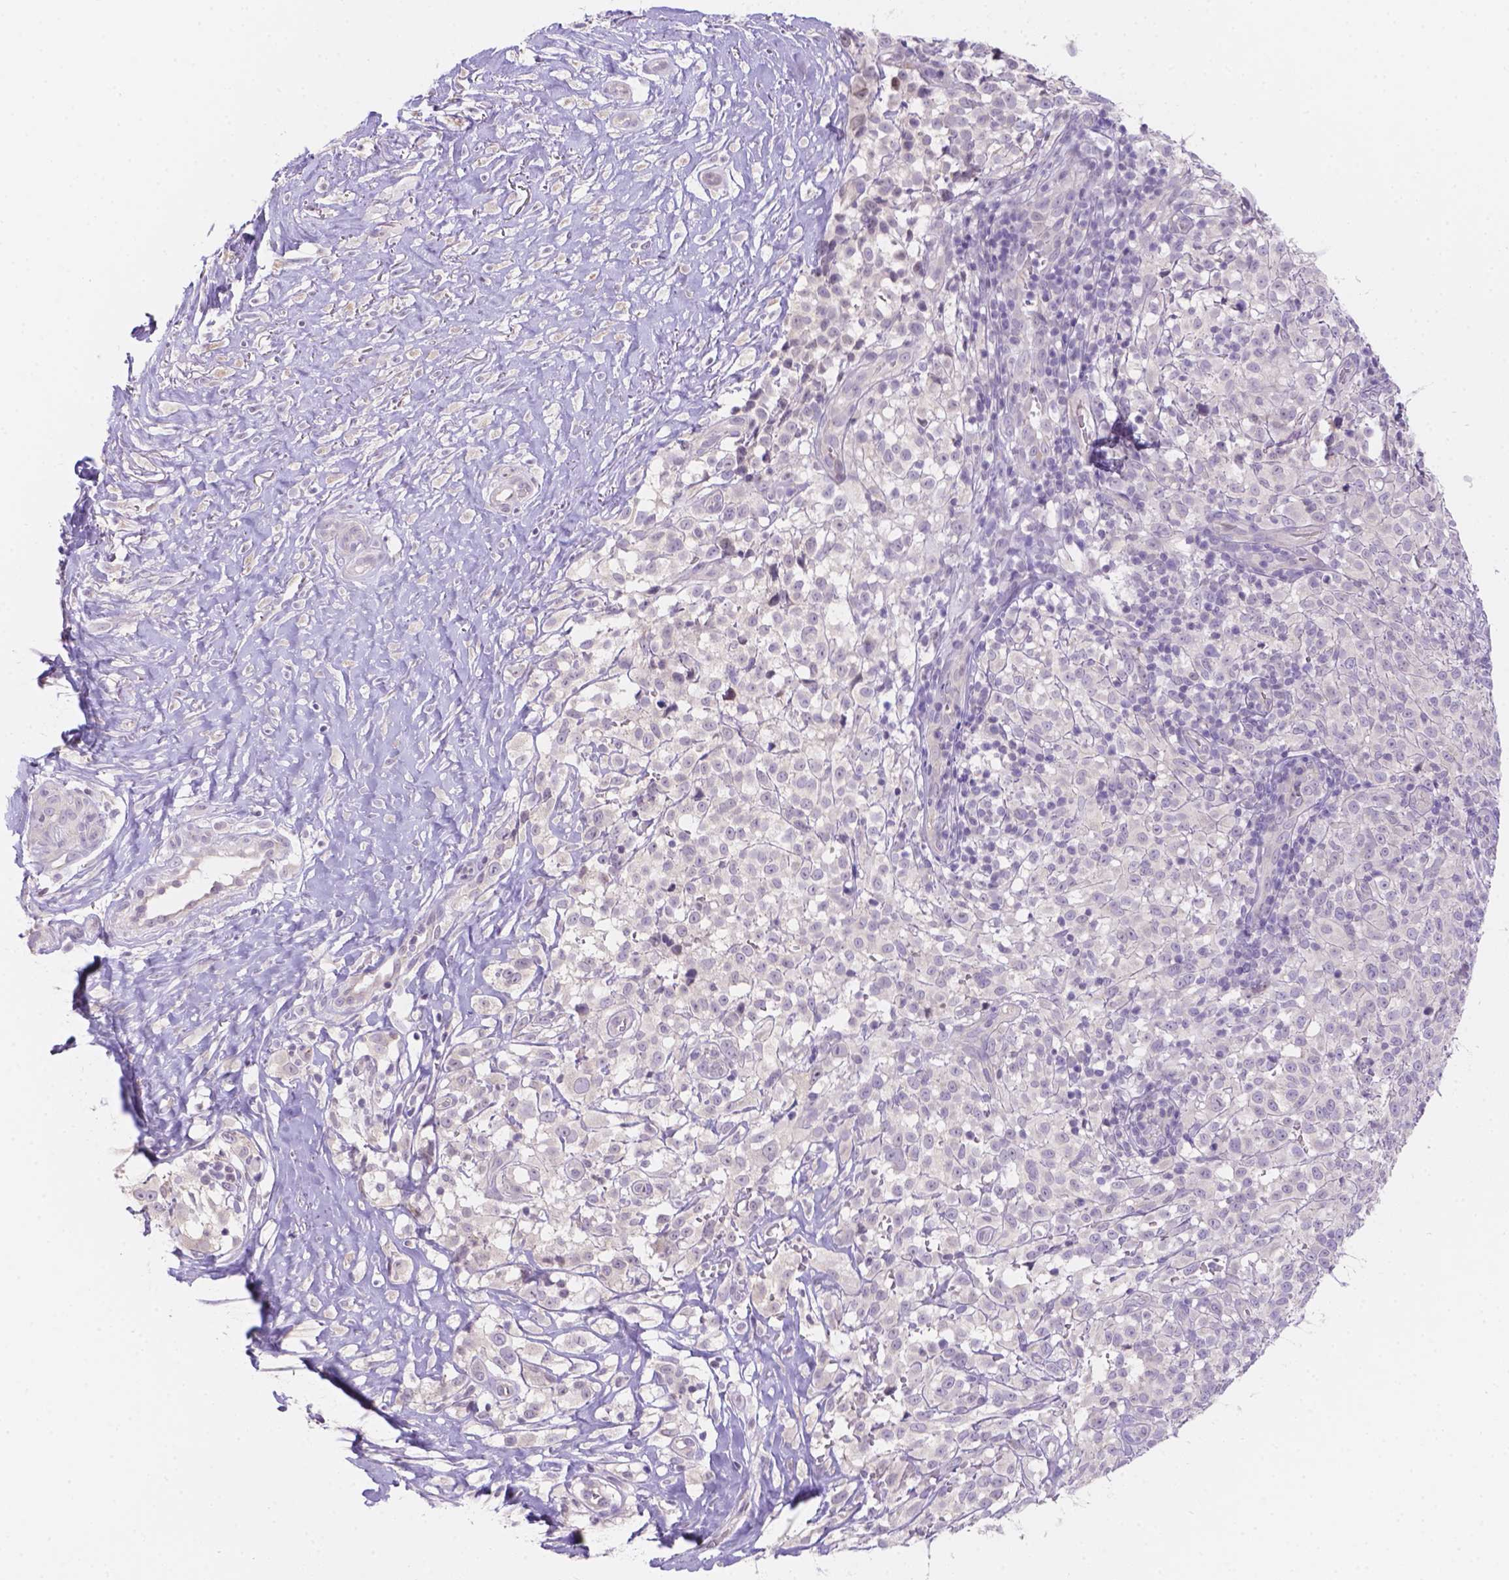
{"staining": {"intensity": "negative", "quantity": "none", "location": "none"}, "tissue": "melanoma", "cell_type": "Tumor cells", "image_type": "cancer", "snomed": [{"axis": "morphology", "description": "Malignant melanoma, NOS"}, {"axis": "topography", "description": "Skin"}], "caption": "DAB (3,3'-diaminobenzidine) immunohistochemical staining of malignant melanoma demonstrates no significant expression in tumor cells.", "gene": "CD96", "patient": {"sex": "male", "age": 85}}